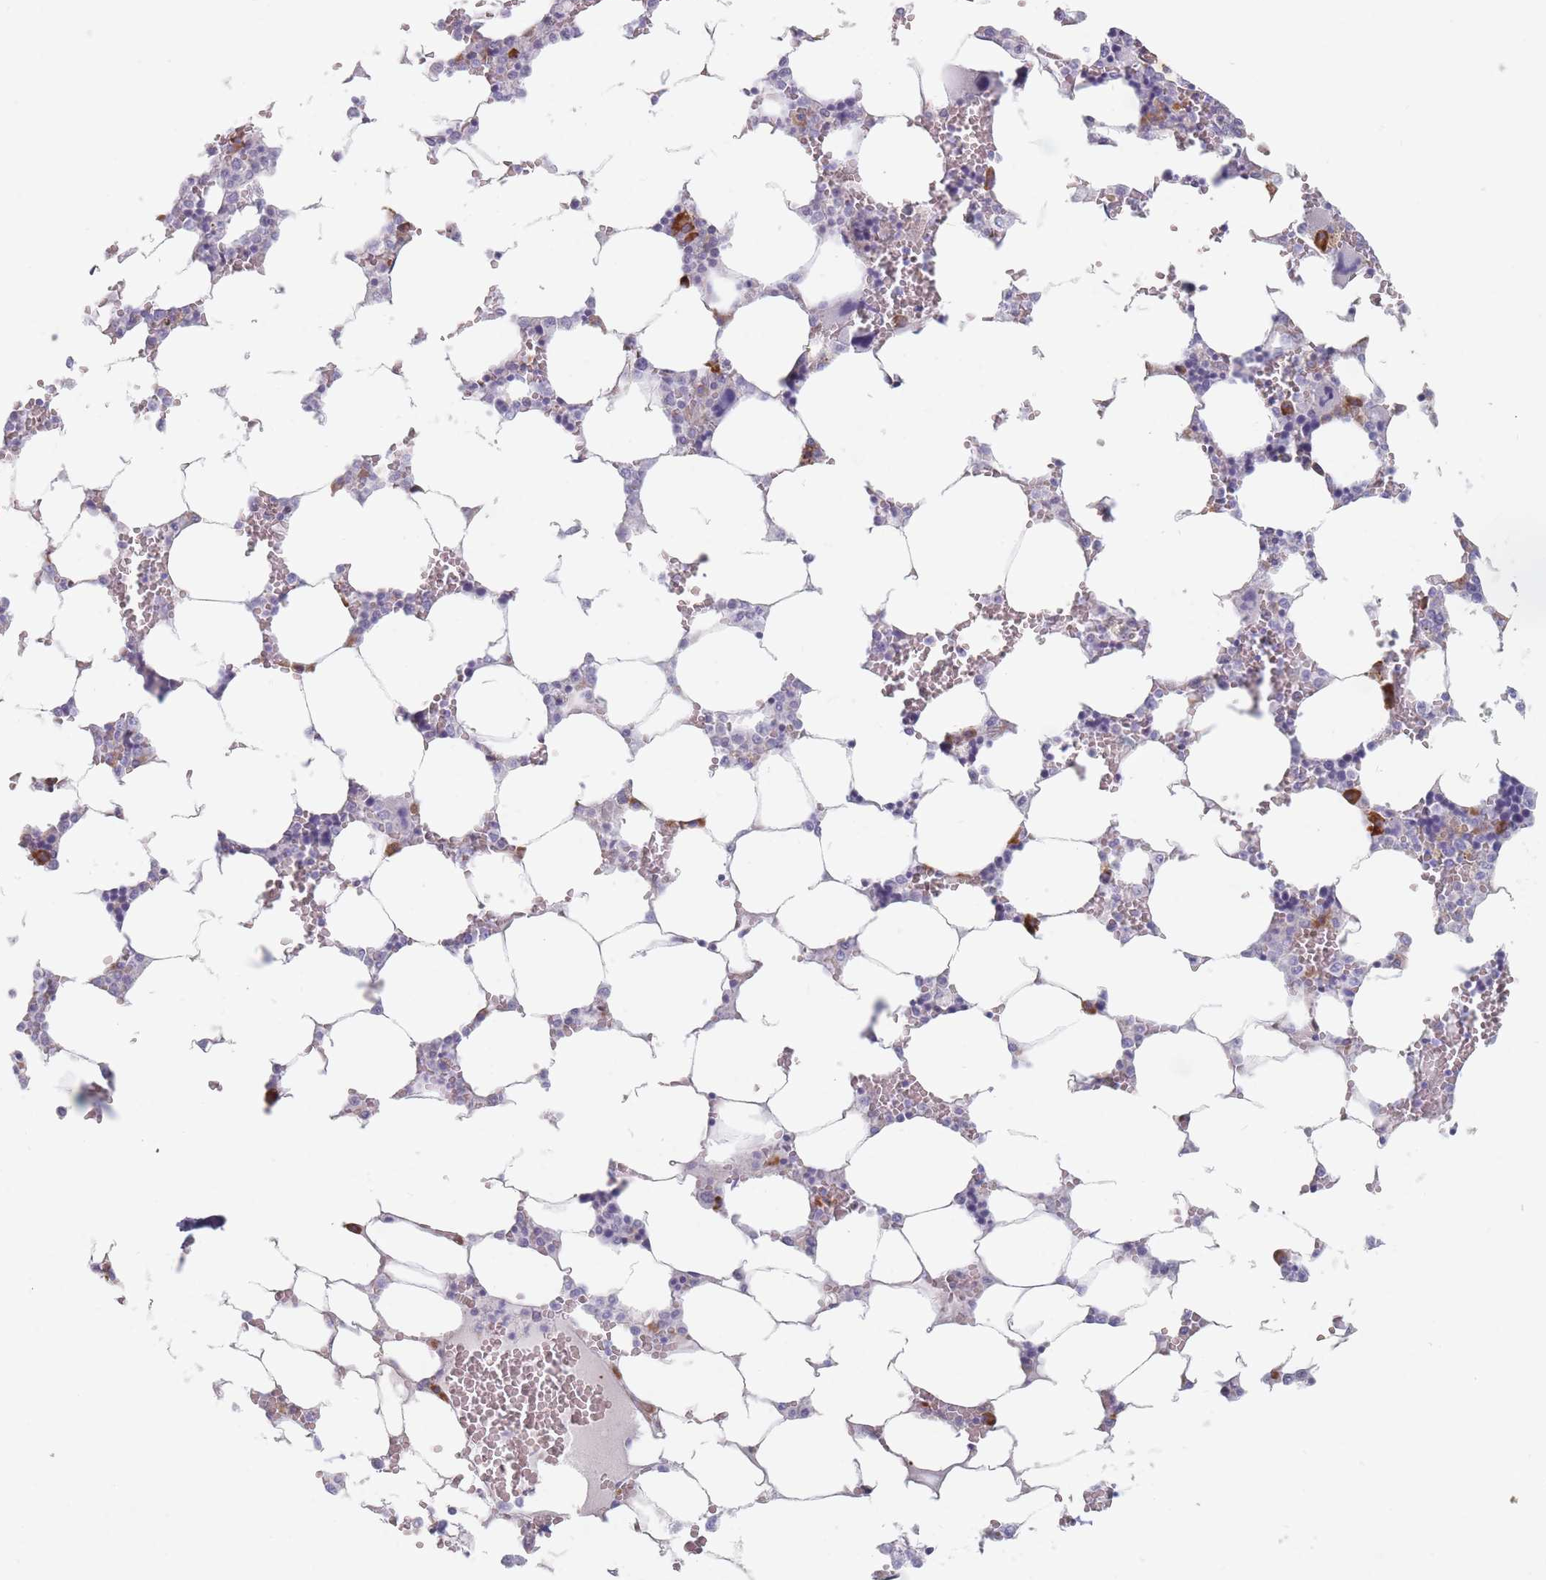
{"staining": {"intensity": "strong", "quantity": "<25%", "location": "cytoplasmic/membranous"}, "tissue": "bone marrow", "cell_type": "Hematopoietic cells", "image_type": "normal", "snomed": [{"axis": "morphology", "description": "Normal tissue, NOS"}, {"axis": "topography", "description": "Bone marrow"}], "caption": "The photomicrograph shows a brown stain indicating the presence of a protein in the cytoplasmic/membranous of hematopoietic cells in bone marrow.", "gene": "ERBIN", "patient": {"sex": "male", "age": 64}}